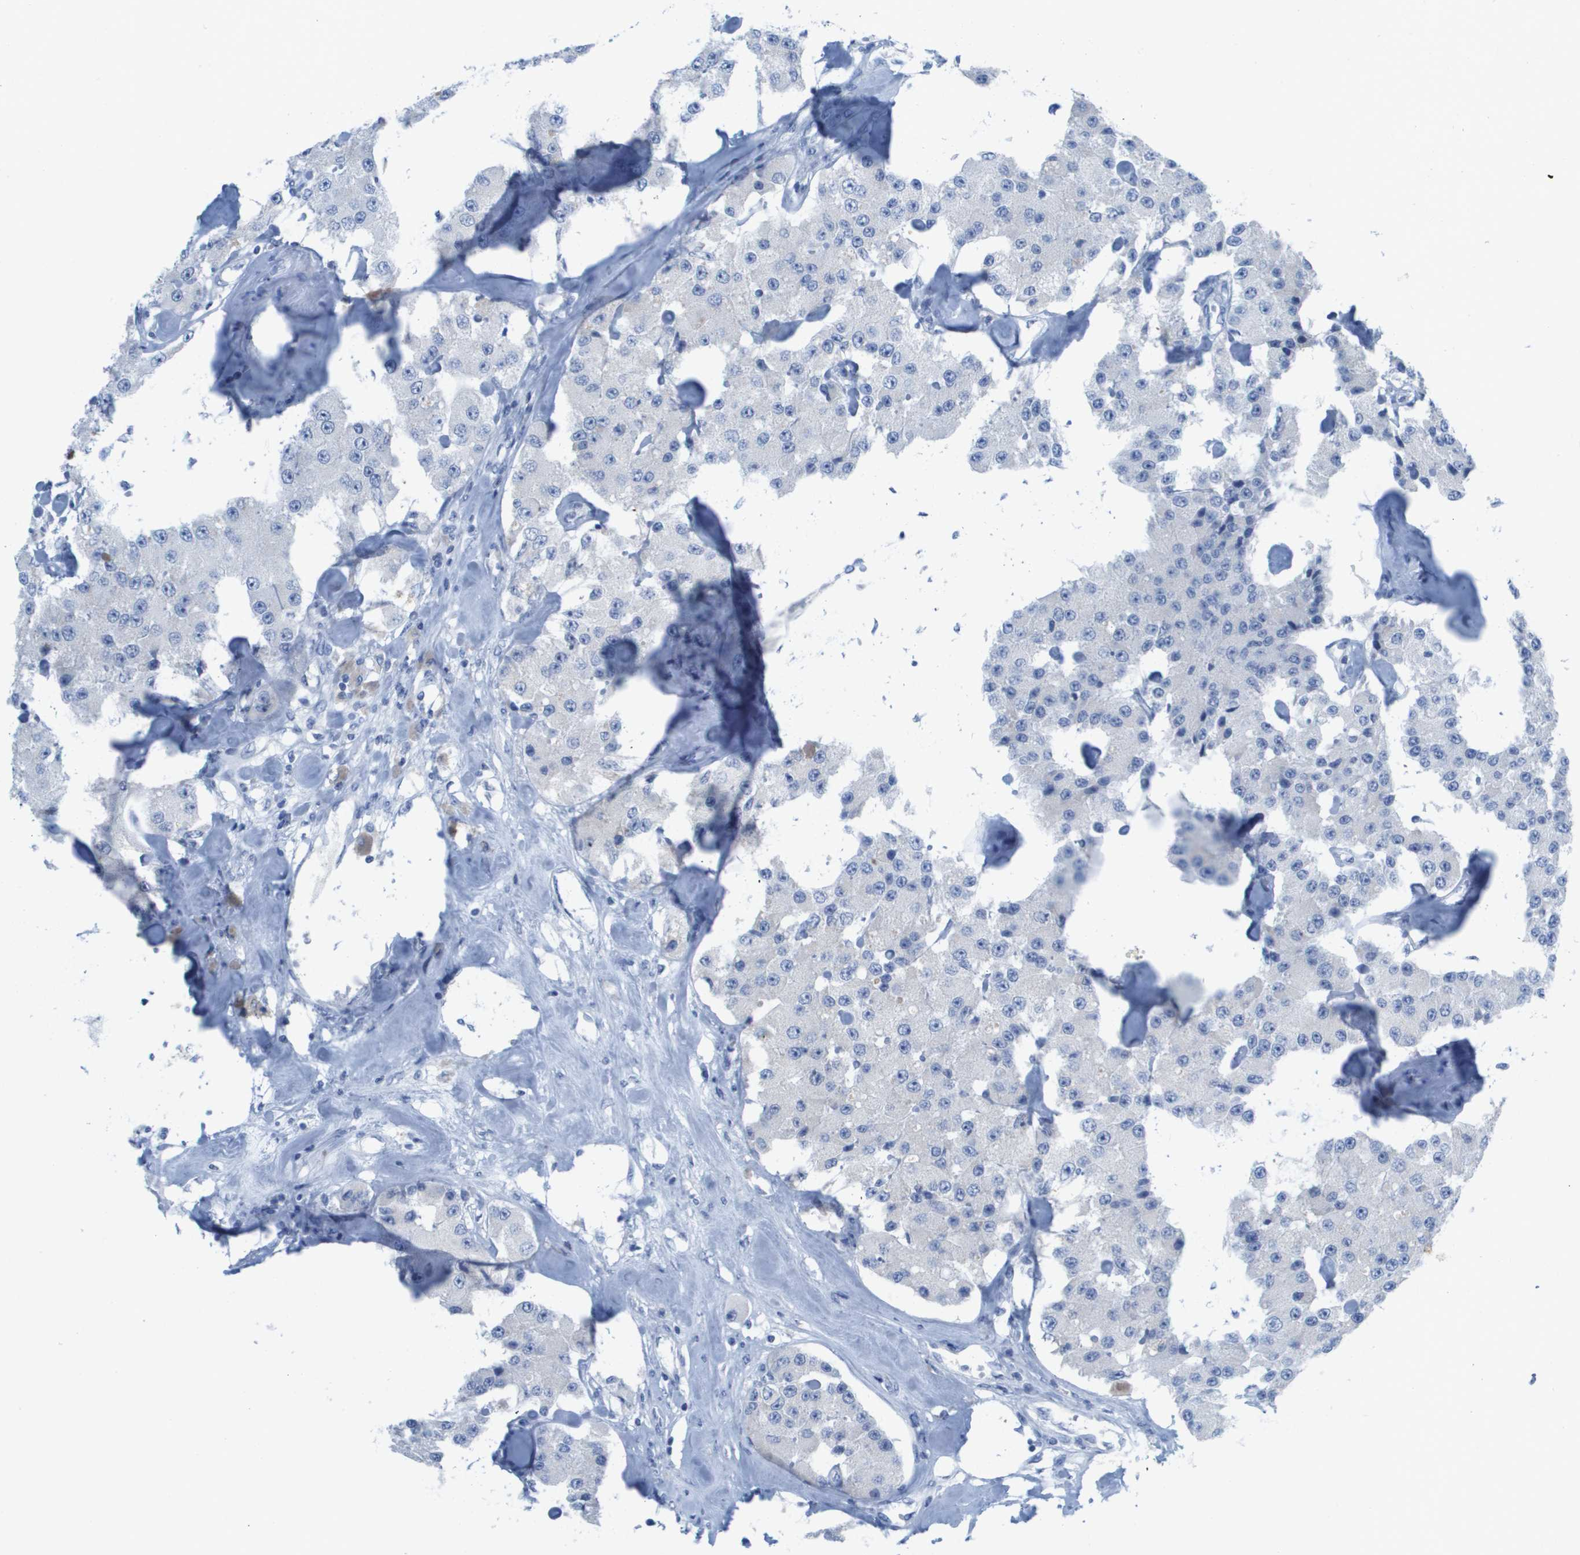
{"staining": {"intensity": "negative", "quantity": "none", "location": "none"}, "tissue": "carcinoid", "cell_type": "Tumor cells", "image_type": "cancer", "snomed": [{"axis": "morphology", "description": "Carcinoid, malignant, NOS"}, {"axis": "topography", "description": "Pancreas"}], "caption": "Human carcinoid stained for a protein using IHC exhibits no staining in tumor cells.", "gene": "GPR18", "patient": {"sex": "male", "age": 41}}